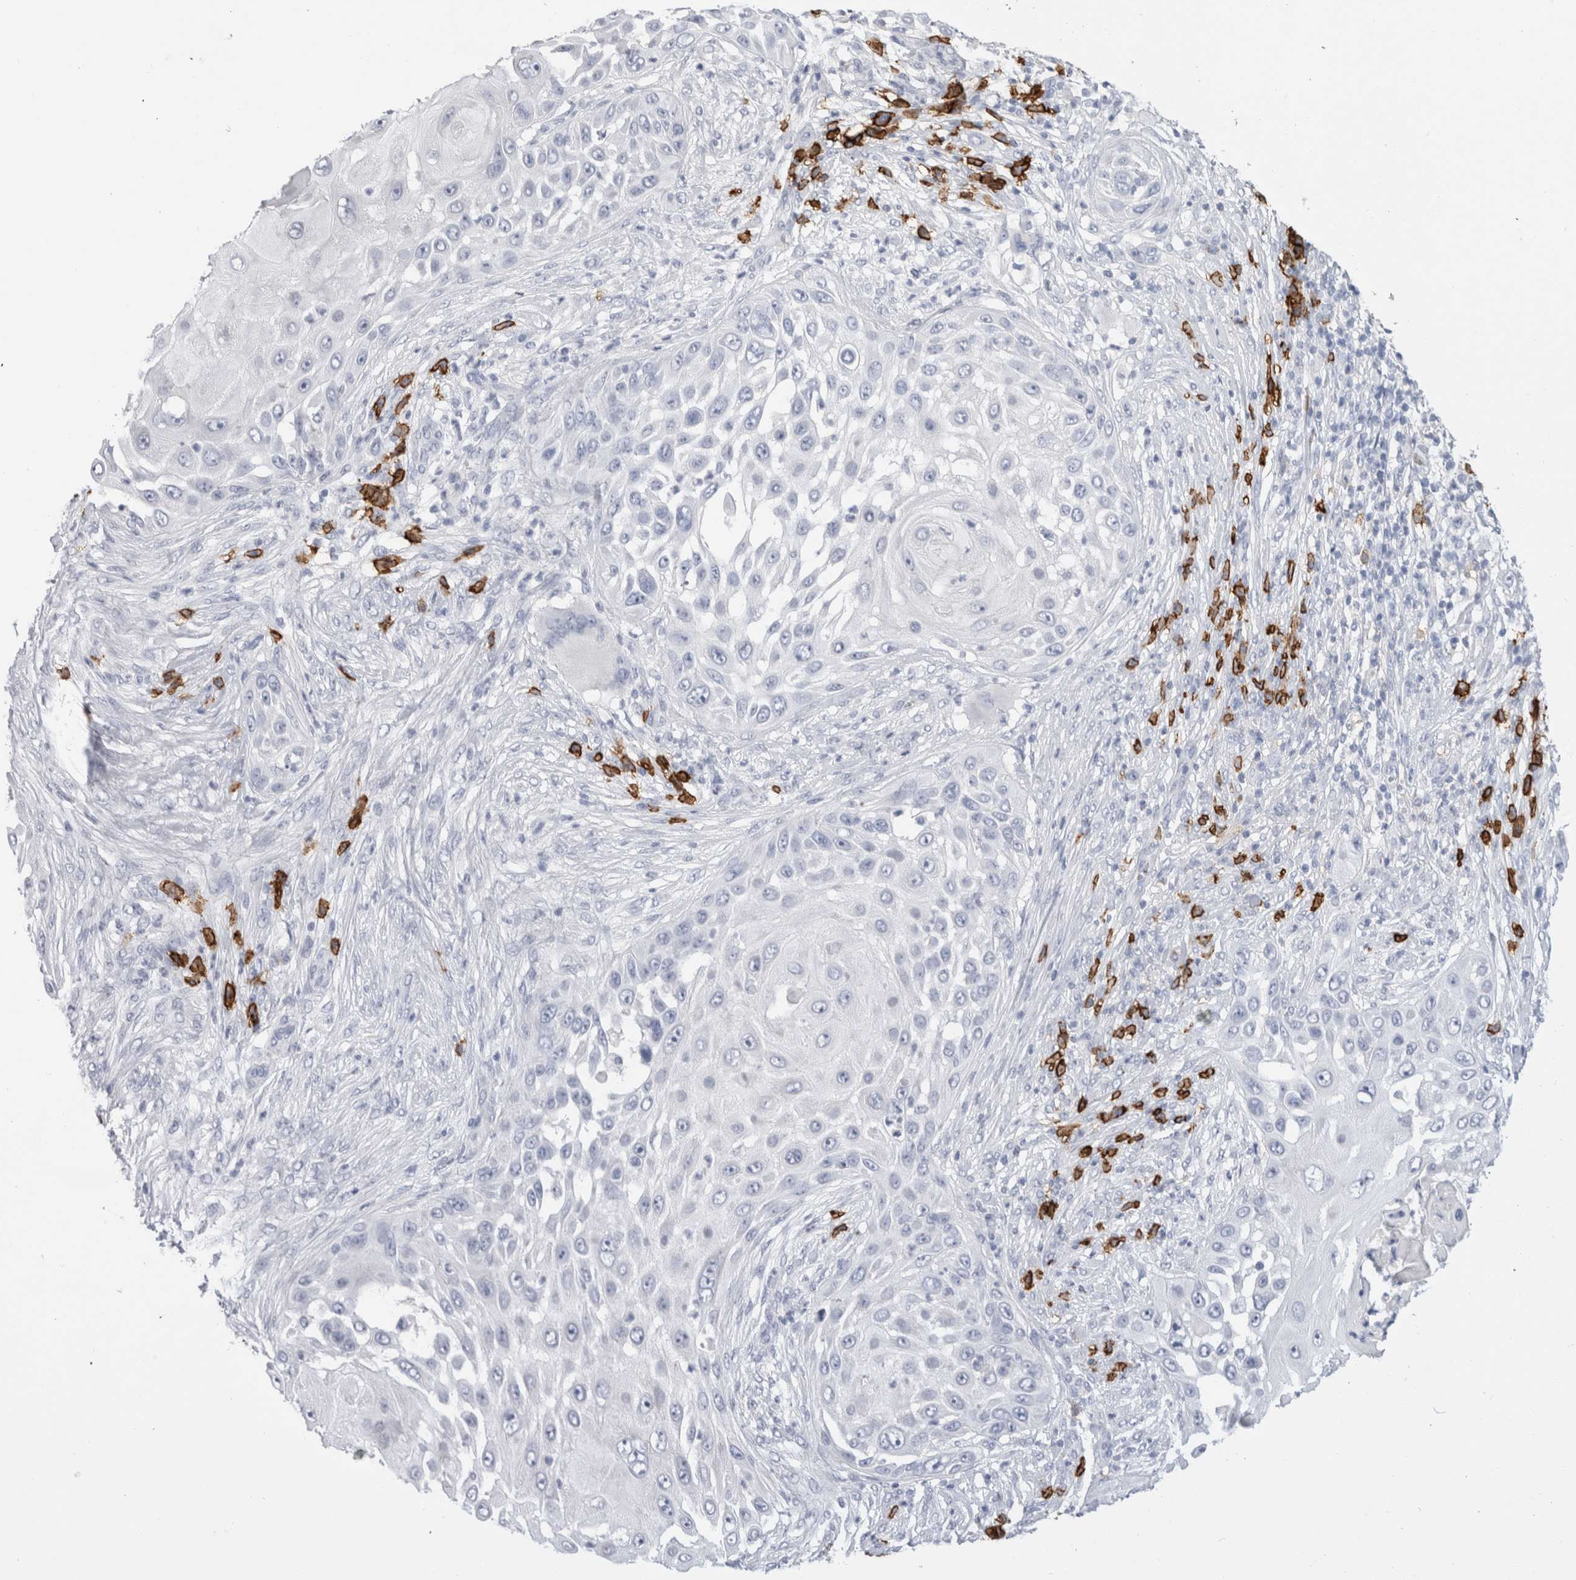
{"staining": {"intensity": "negative", "quantity": "none", "location": "none"}, "tissue": "skin cancer", "cell_type": "Tumor cells", "image_type": "cancer", "snomed": [{"axis": "morphology", "description": "Squamous cell carcinoma, NOS"}, {"axis": "topography", "description": "Skin"}], "caption": "The immunohistochemistry photomicrograph has no significant staining in tumor cells of skin cancer (squamous cell carcinoma) tissue.", "gene": "CD38", "patient": {"sex": "female", "age": 44}}